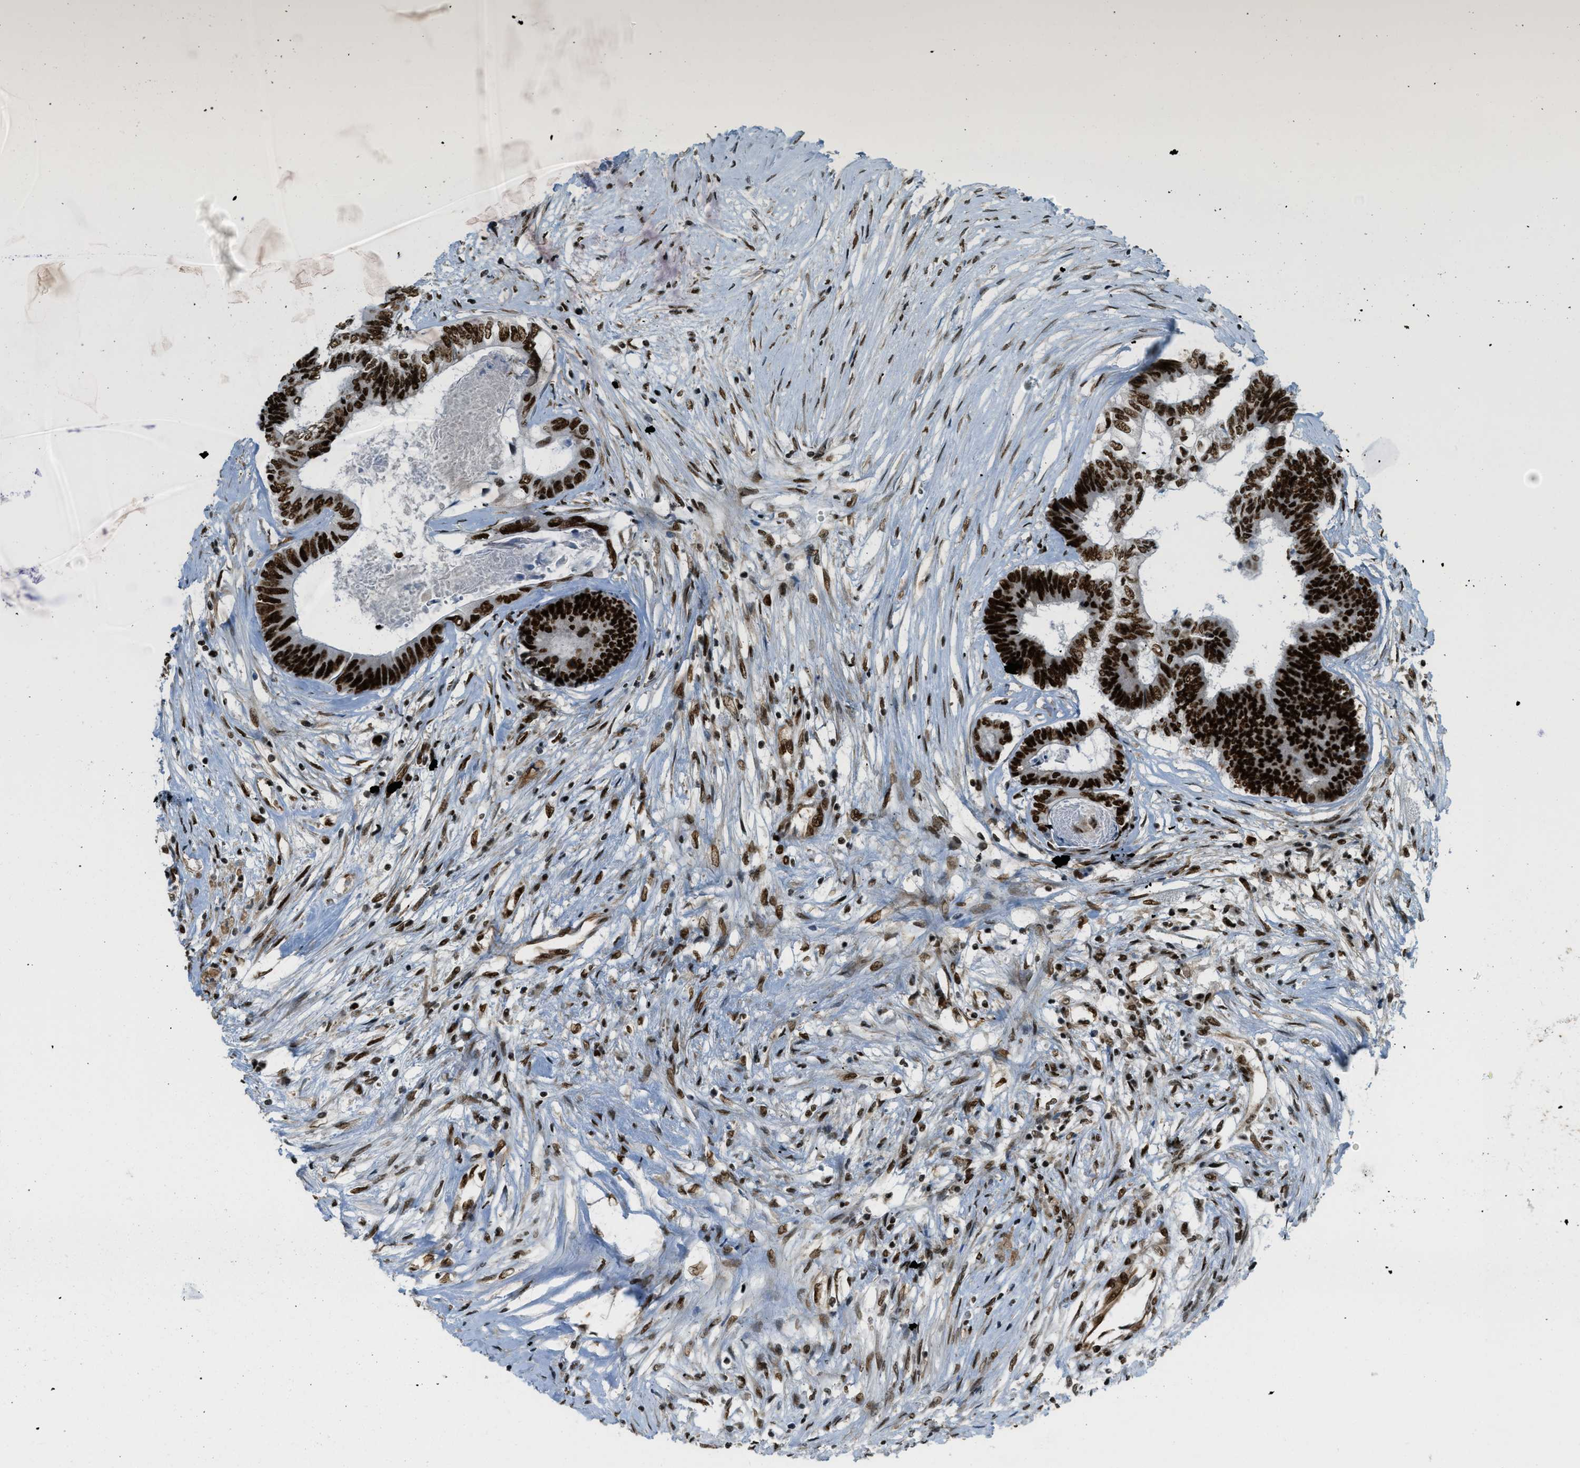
{"staining": {"intensity": "strong", "quantity": ">75%", "location": "nuclear"}, "tissue": "colorectal cancer", "cell_type": "Tumor cells", "image_type": "cancer", "snomed": [{"axis": "morphology", "description": "Adenocarcinoma, NOS"}, {"axis": "topography", "description": "Rectum"}], "caption": "Immunohistochemical staining of human colorectal adenocarcinoma demonstrates high levels of strong nuclear expression in approximately >75% of tumor cells.", "gene": "ZFR", "patient": {"sex": "male", "age": 63}}